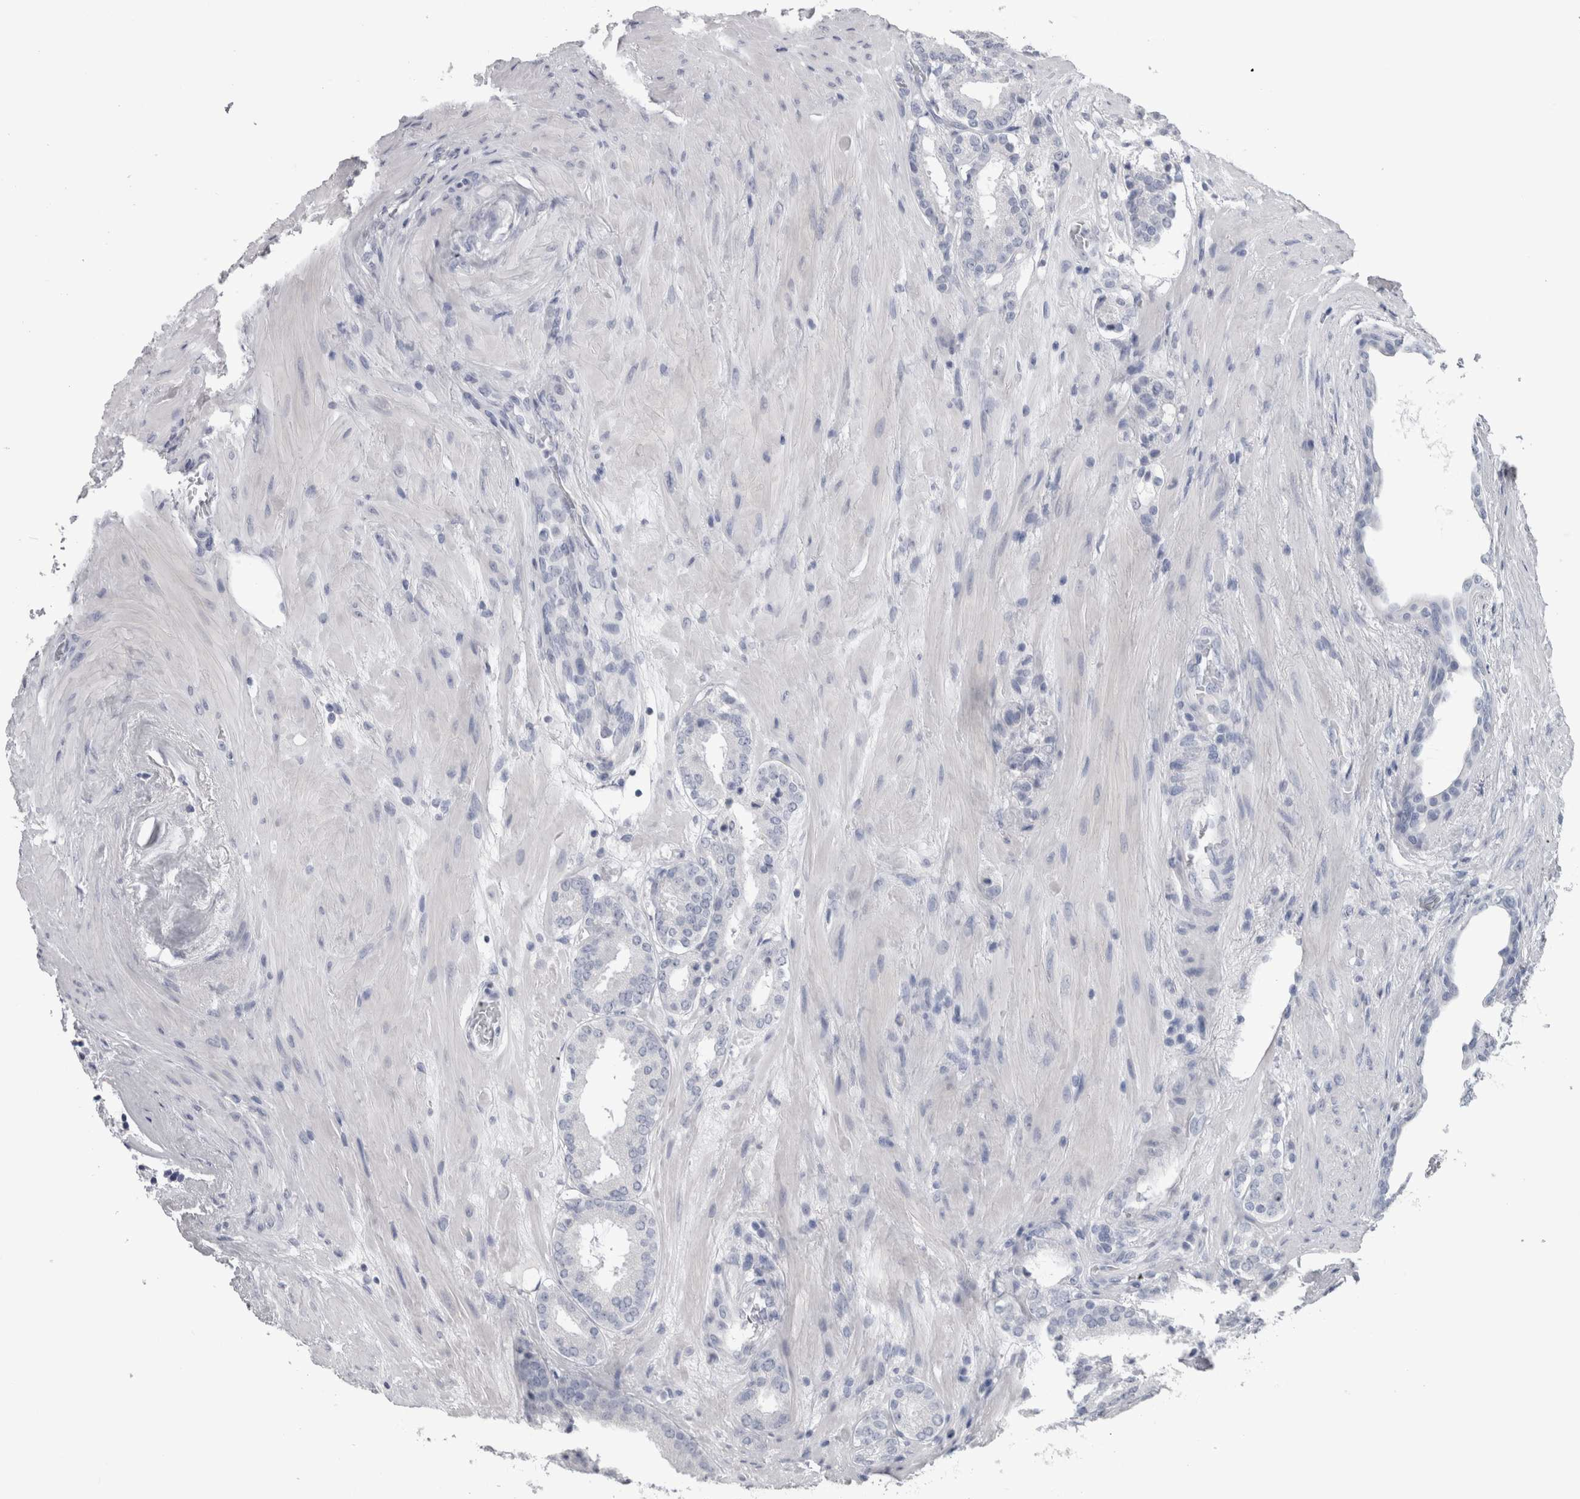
{"staining": {"intensity": "negative", "quantity": "none", "location": "none"}, "tissue": "prostate cancer", "cell_type": "Tumor cells", "image_type": "cancer", "snomed": [{"axis": "morphology", "description": "Adenocarcinoma, Low grade"}, {"axis": "topography", "description": "Prostate"}], "caption": "Protein analysis of prostate low-grade adenocarcinoma reveals no significant expression in tumor cells. (Immunohistochemistry, brightfield microscopy, high magnification).", "gene": "PTH", "patient": {"sex": "male", "age": 69}}